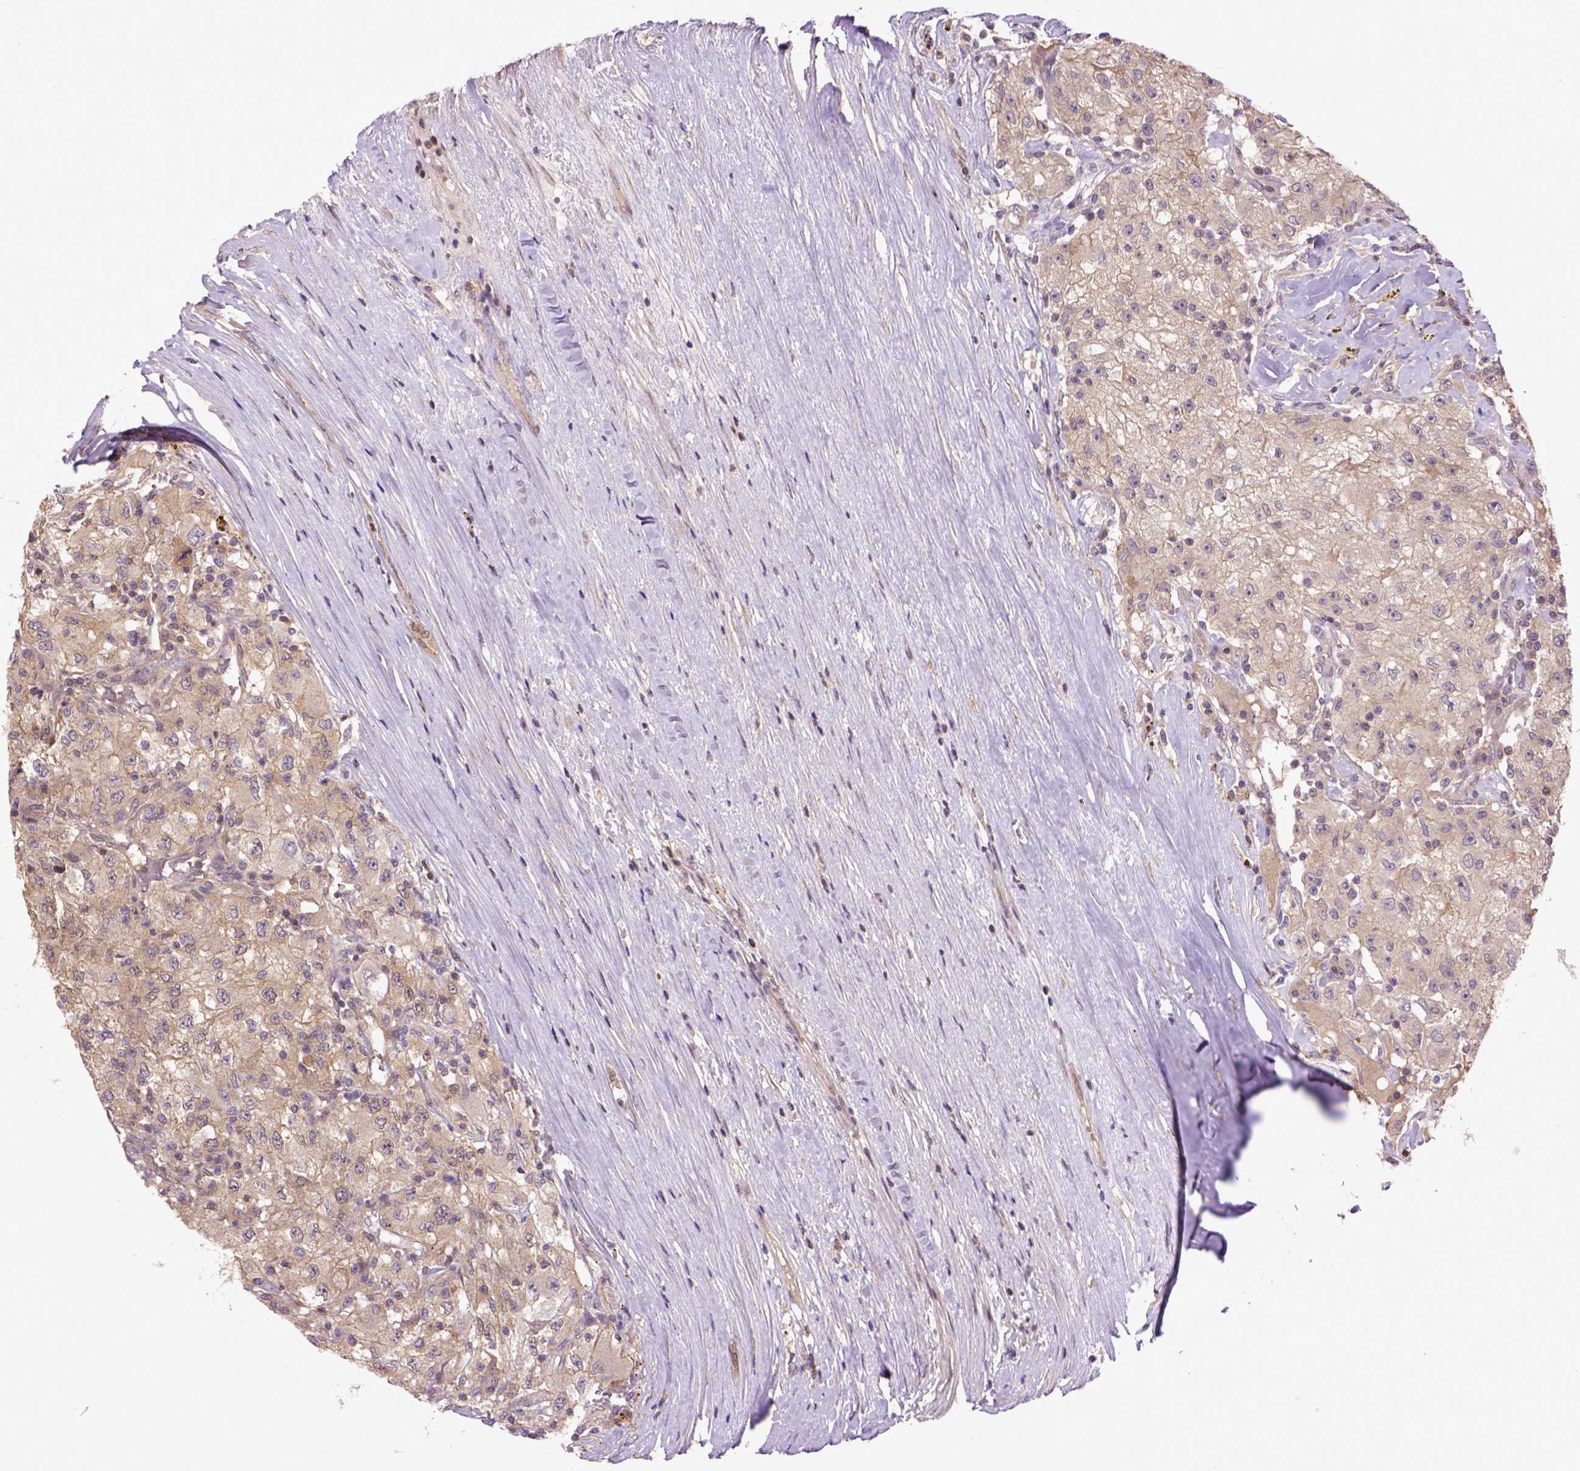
{"staining": {"intensity": "moderate", "quantity": "<25%", "location": "cytoplasmic/membranous"}, "tissue": "renal cancer", "cell_type": "Tumor cells", "image_type": "cancer", "snomed": [{"axis": "morphology", "description": "Adenocarcinoma, NOS"}, {"axis": "topography", "description": "Kidney"}], "caption": "A micrograph of renal cancer (adenocarcinoma) stained for a protein exhibits moderate cytoplasmic/membranous brown staining in tumor cells. (brown staining indicates protein expression, while blue staining denotes nuclei).", "gene": "HSPBP1", "patient": {"sex": "female", "age": 67}}